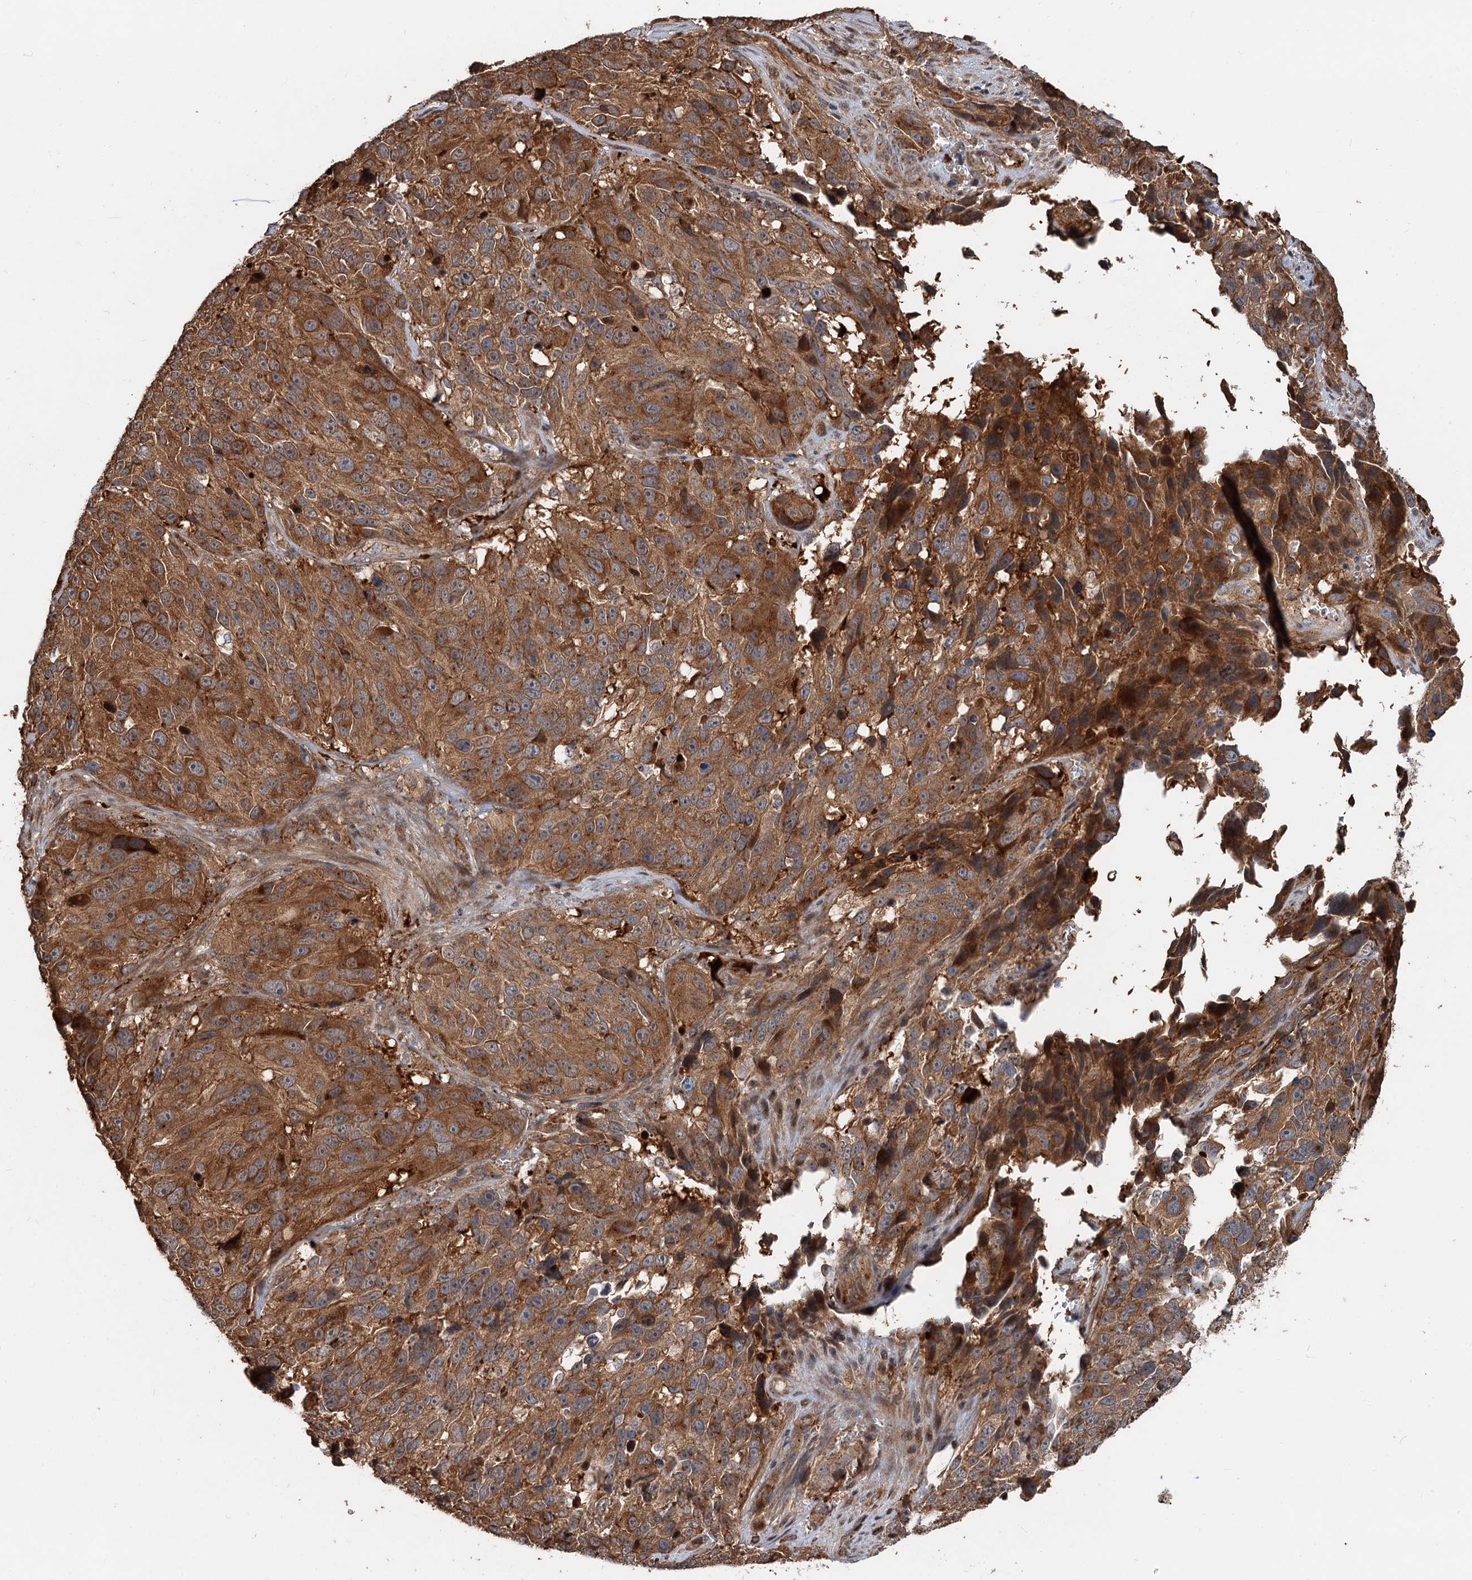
{"staining": {"intensity": "moderate", "quantity": ">75%", "location": "cytoplasmic/membranous"}, "tissue": "melanoma", "cell_type": "Tumor cells", "image_type": "cancer", "snomed": [{"axis": "morphology", "description": "Malignant melanoma, NOS"}, {"axis": "topography", "description": "Skin"}], "caption": "DAB immunohistochemical staining of human melanoma exhibits moderate cytoplasmic/membranous protein expression in approximately >75% of tumor cells.", "gene": "DEXI", "patient": {"sex": "male", "age": 84}}